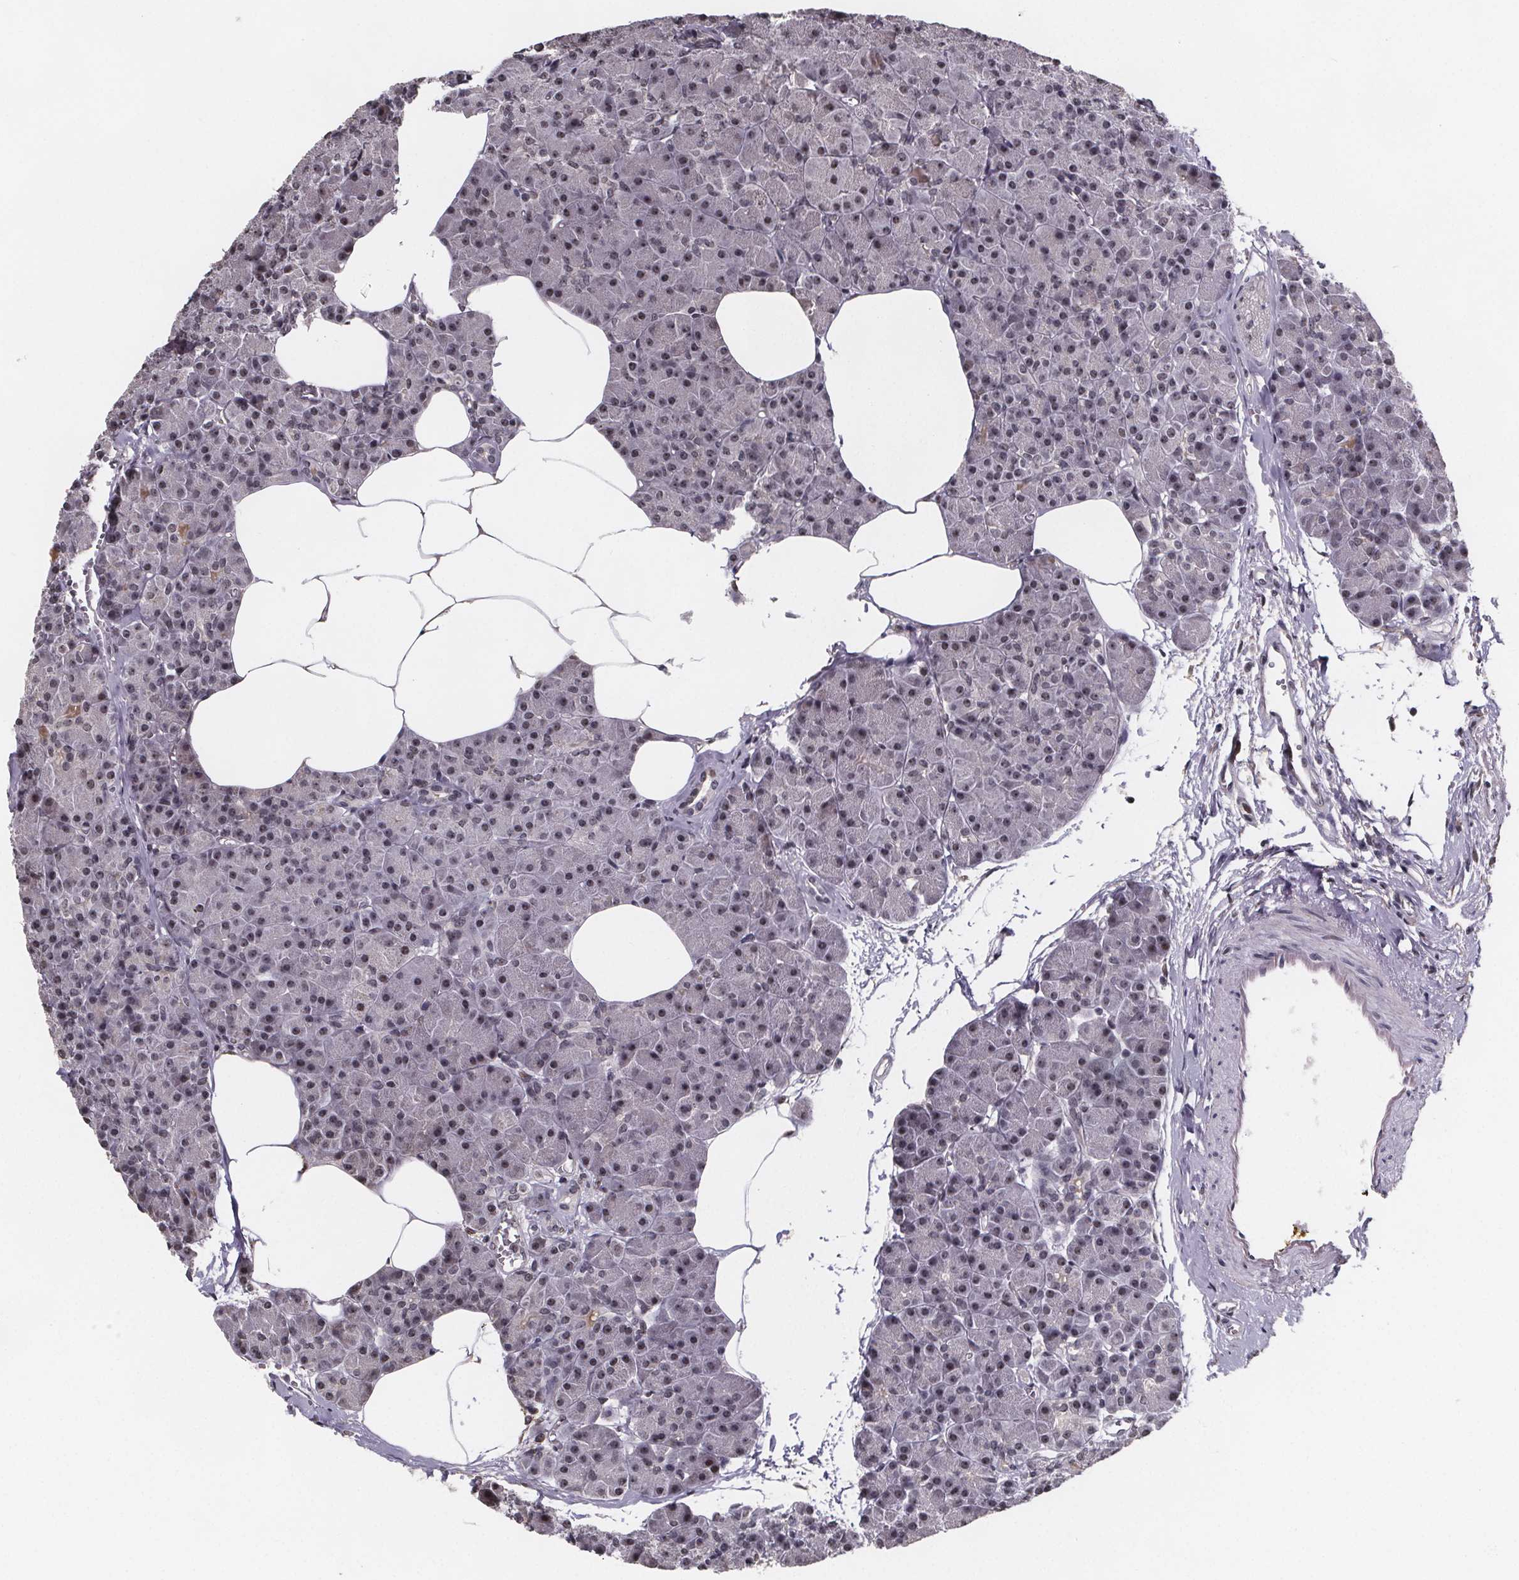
{"staining": {"intensity": "weak", "quantity": "25%-75%", "location": "nuclear"}, "tissue": "pancreas", "cell_type": "Exocrine glandular cells", "image_type": "normal", "snomed": [{"axis": "morphology", "description": "Normal tissue, NOS"}, {"axis": "topography", "description": "Pancreas"}], "caption": "Immunohistochemical staining of benign human pancreas demonstrates weak nuclear protein positivity in approximately 25%-75% of exocrine glandular cells. Immunohistochemistry (ihc) stains the protein in brown and the nuclei are stained blue.", "gene": "U2SURP", "patient": {"sex": "female", "age": 45}}